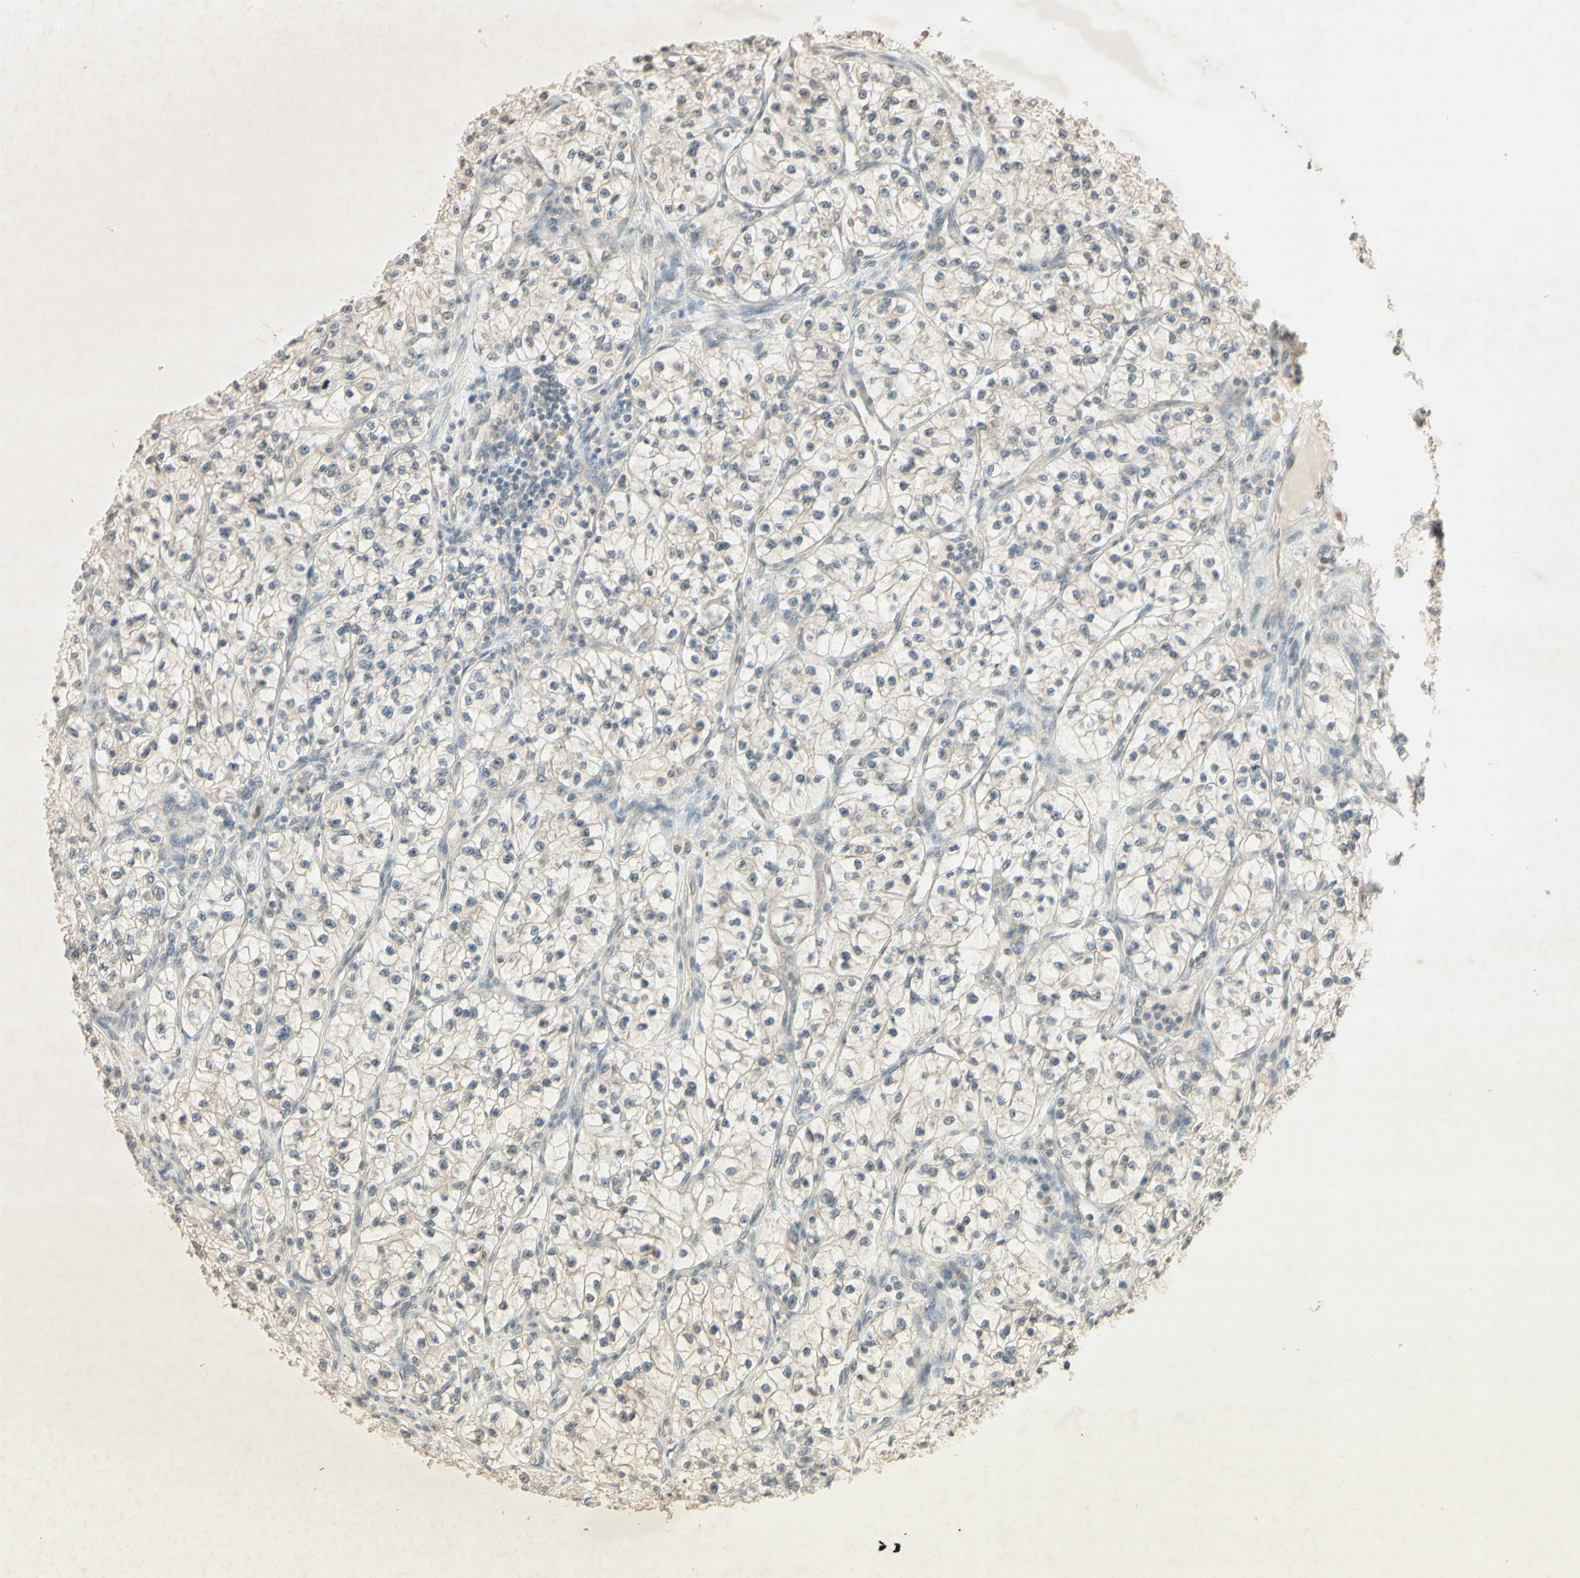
{"staining": {"intensity": "negative", "quantity": "none", "location": "none"}, "tissue": "renal cancer", "cell_type": "Tumor cells", "image_type": "cancer", "snomed": [{"axis": "morphology", "description": "Adenocarcinoma, NOS"}, {"axis": "topography", "description": "Kidney"}], "caption": "Immunohistochemistry (IHC) of renal cancer displays no expression in tumor cells. Nuclei are stained in blue.", "gene": "GLI1", "patient": {"sex": "female", "age": 57}}